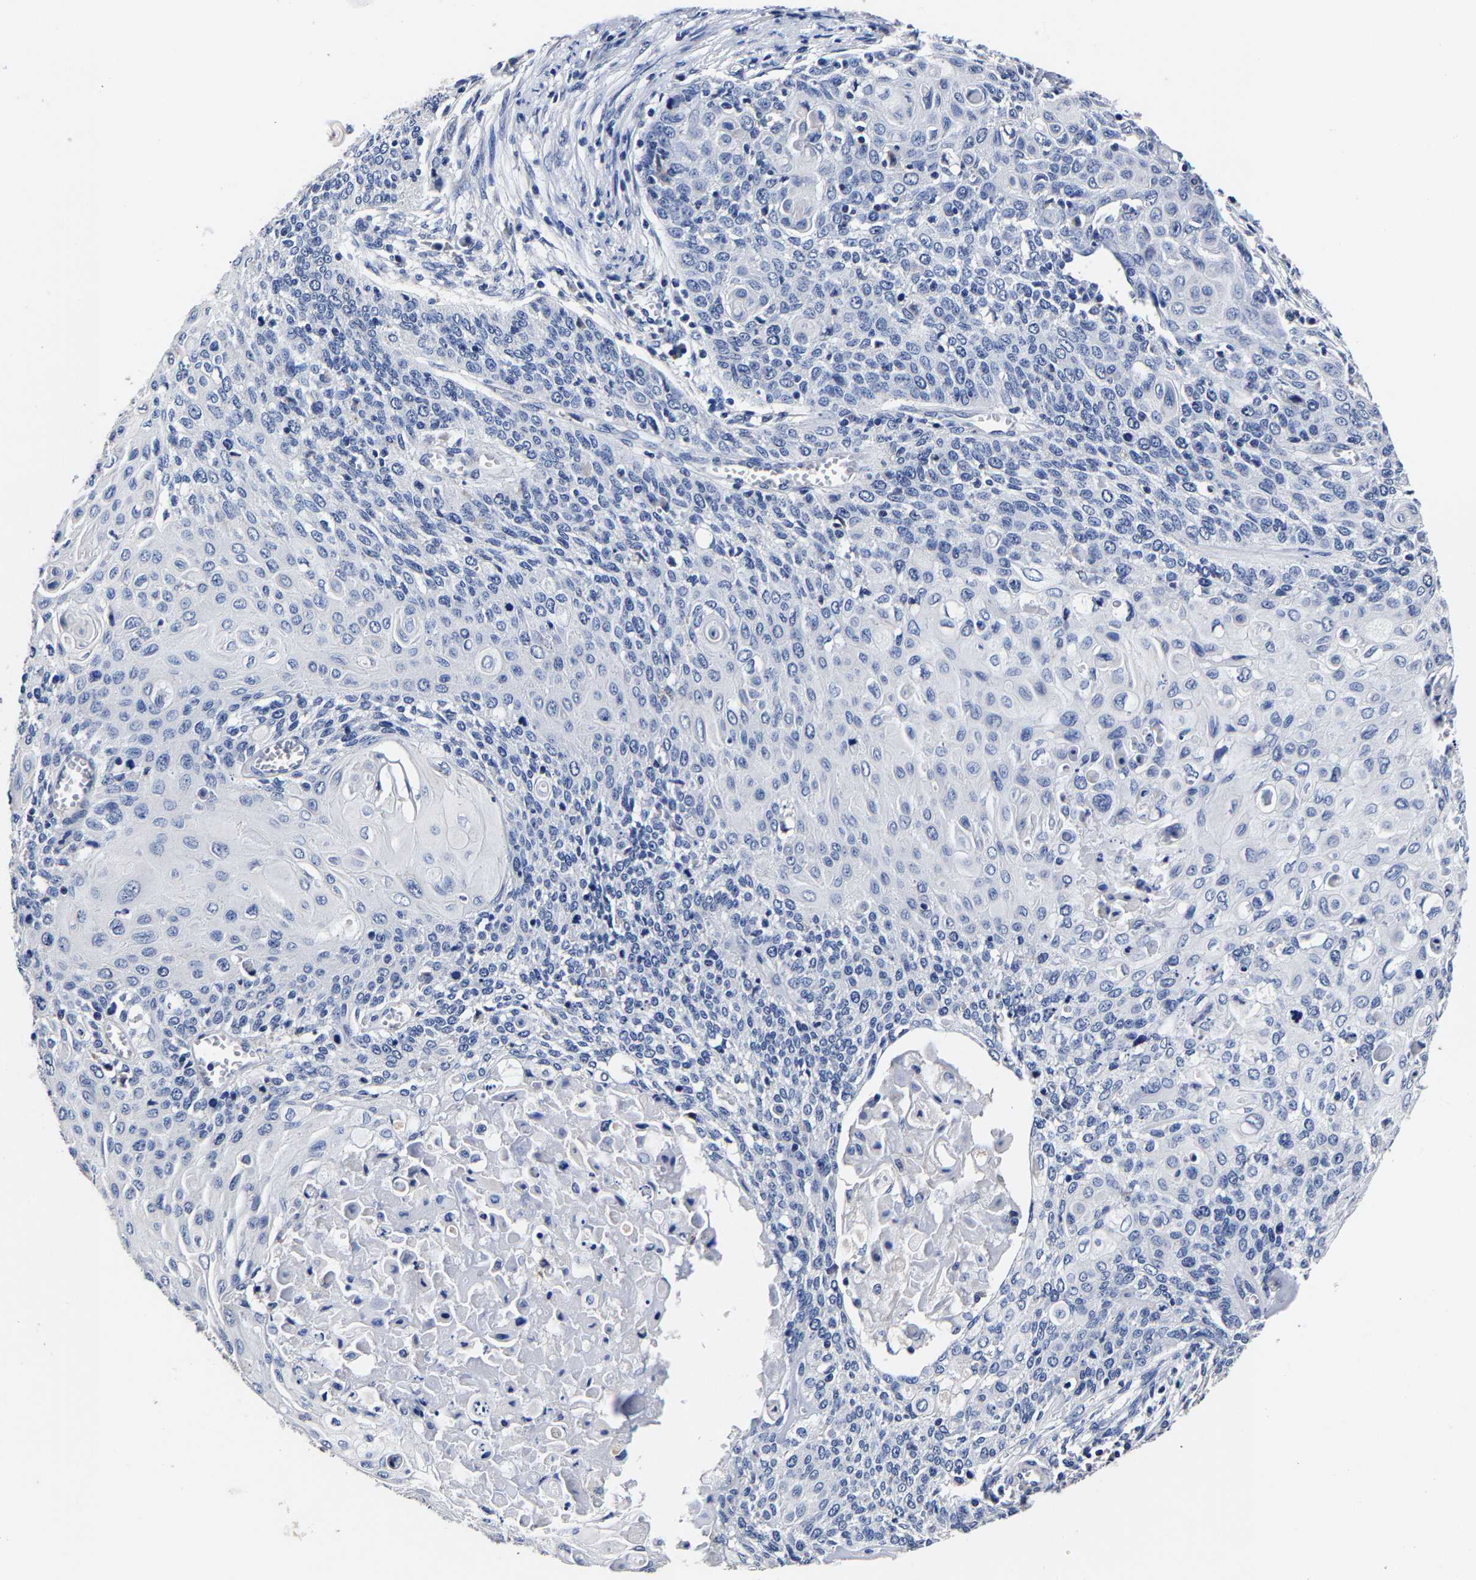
{"staining": {"intensity": "negative", "quantity": "none", "location": "none"}, "tissue": "cervical cancer", "cell_type": "Tumor cells", "image_type": "cancer", "snomed": [{"axis": "morphology", "description": "Squamous cell carcinoma, NOS"}, {"axis": "topography", "description": "Cervix"}], "caption": "Immunohistochemistry (IHC) image of cervical cancer (squamous cell carcinoma) stained for a protein (brown), which shows no staining in tumor cells.", "gene": "AKAP4", "patient": {"sex": "female", "age": 39}}